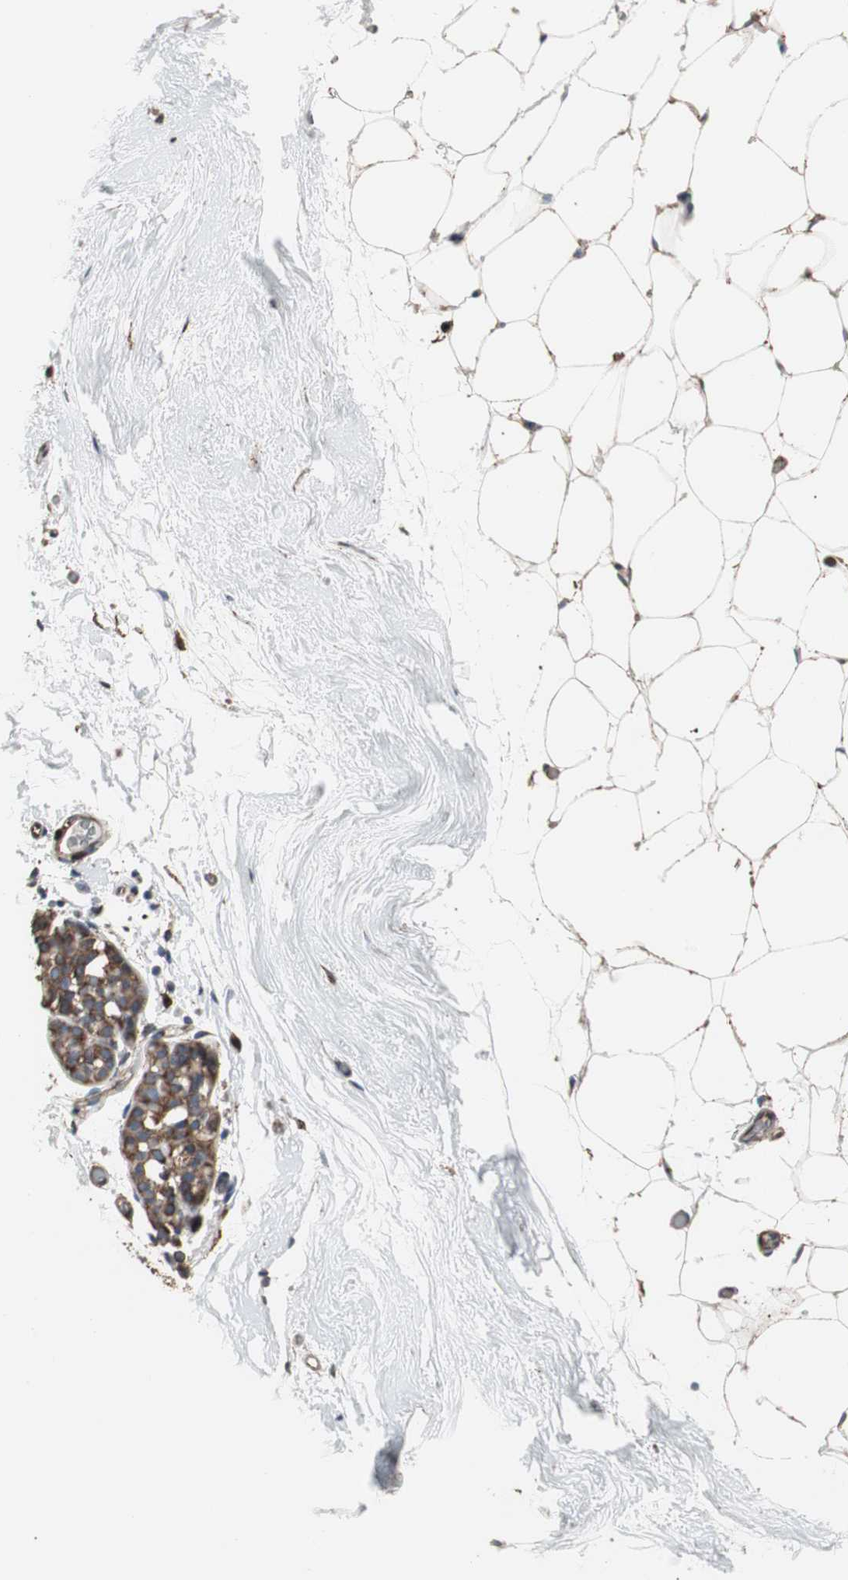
{"staining": {"intensity": "moderate", "quantity": ">75%", "location": "cytoplasmic/membranous"}, "tissue": "breast", "cell_type": "Adipocytes", "image_type": "normal", "snomed": [{"axis": "morphology", "description": "Normal tissue, NOS"}, {"axis": "topography", "description": "Breast"}], "caption": "Protein expression analysis of unremarkable breast displays moderate cytoplasmic/membranous expression in about >75% of adipocytes.", "gene": "CALU", "patient": {"sex": "female", "age": 75}}